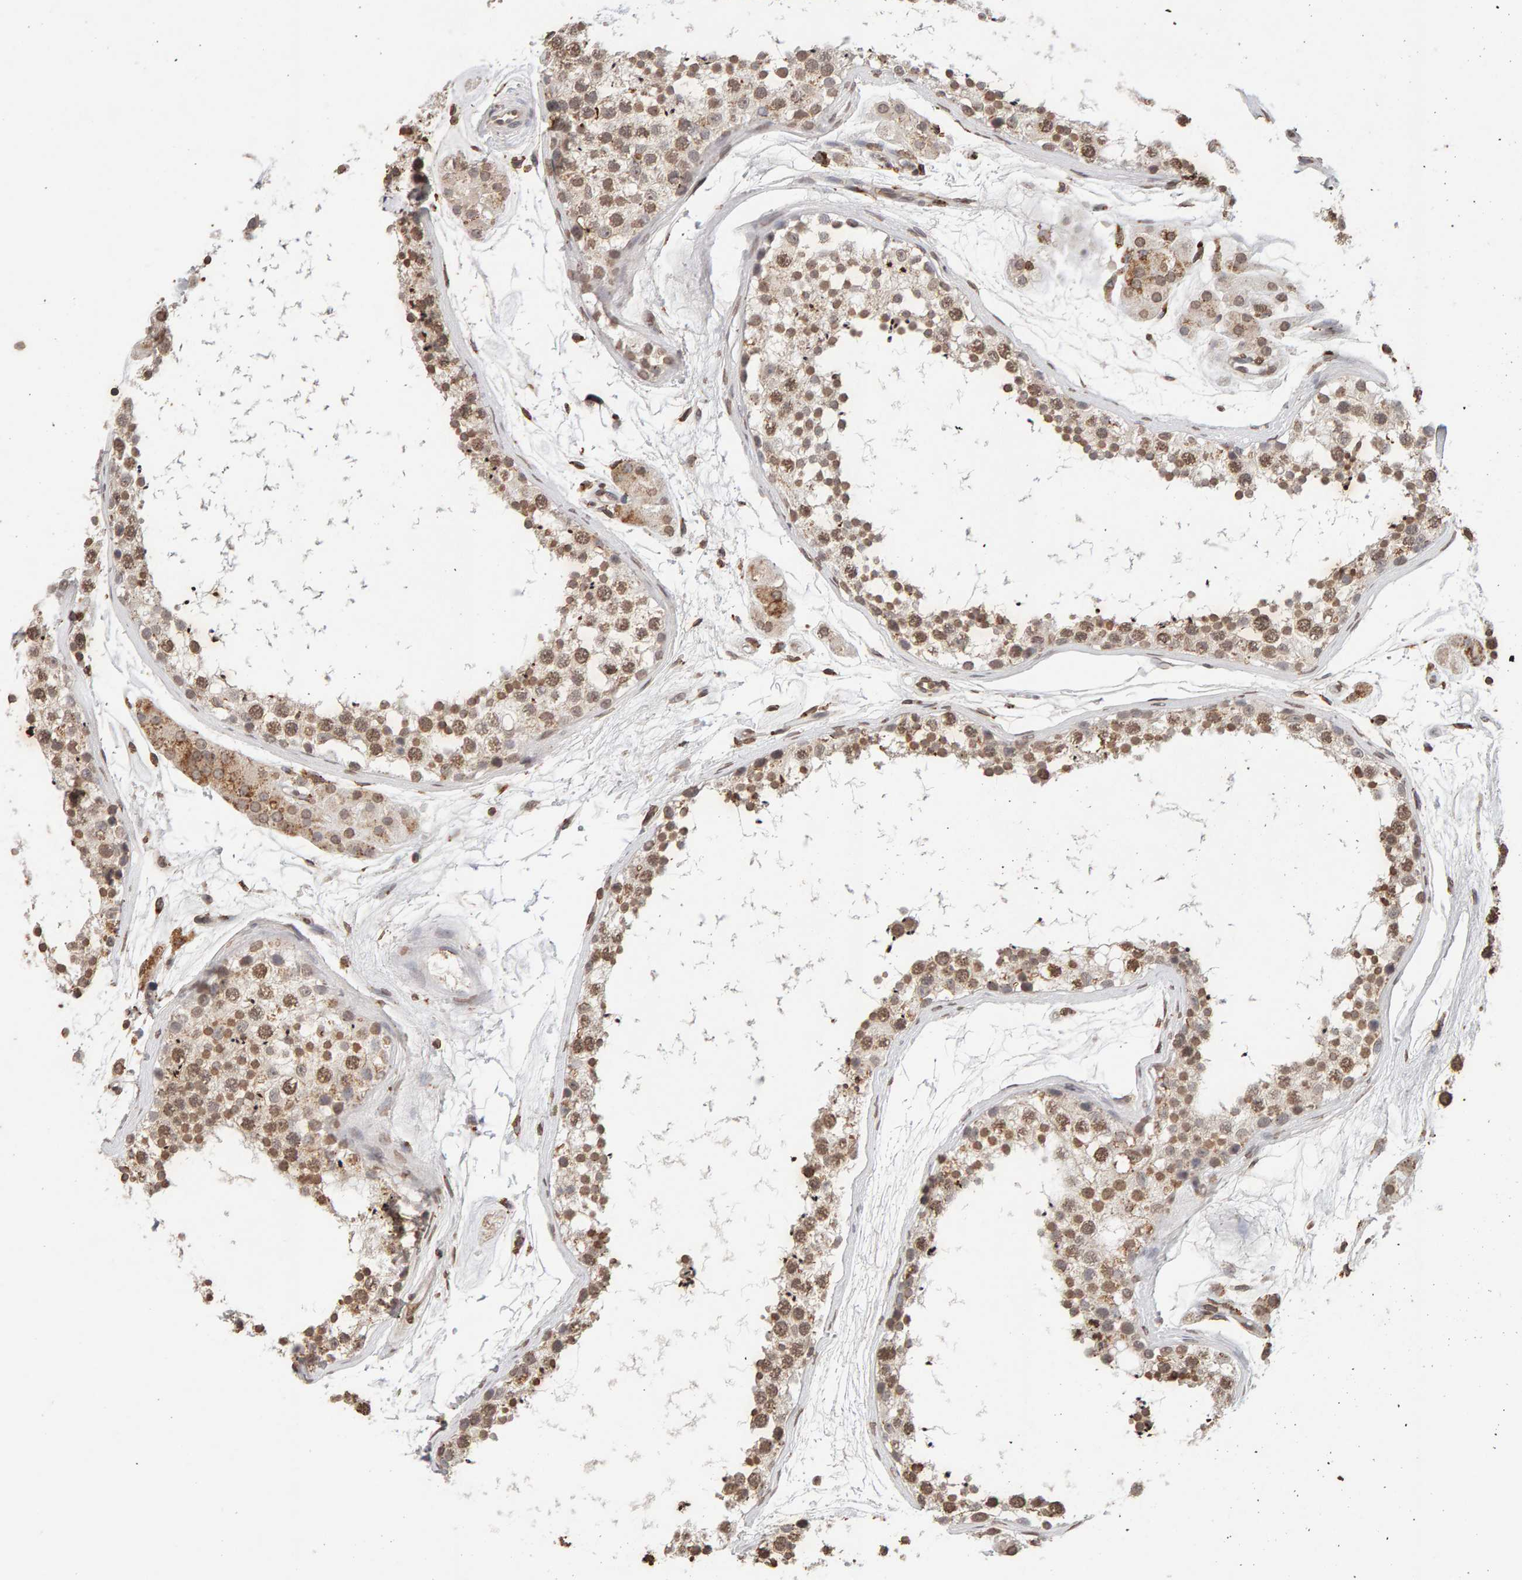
{"staining": {"intensity": "moderate", "quantity": ">75%", "location": "cytoplasmic/membranous,nuclear"}, "tissue": "testis", "cell_type": "Cells in seminiferous ducts", "image_type": "normal", "snomed": [{"axis": "morphology", "description": "Normal tissue, NOS"}, {"axis": "topography", "description": "Testis"}], "caption": "High-magnification brightfield microscopy of benign testis stained with DAB (3,3'-diaminobenzidine) (brown) and counterstained with hematoxylin (blue). cells in seminiferous ducts exhibit moderate cytoplasmic/membranous,nuclear staining is present in about>75% of cells. Immunohistochemistry stains the protein in brown and the nuclei are stained blue.", "gene": "DNAJB5", "patient": {"sex": "male", "age": 56}}